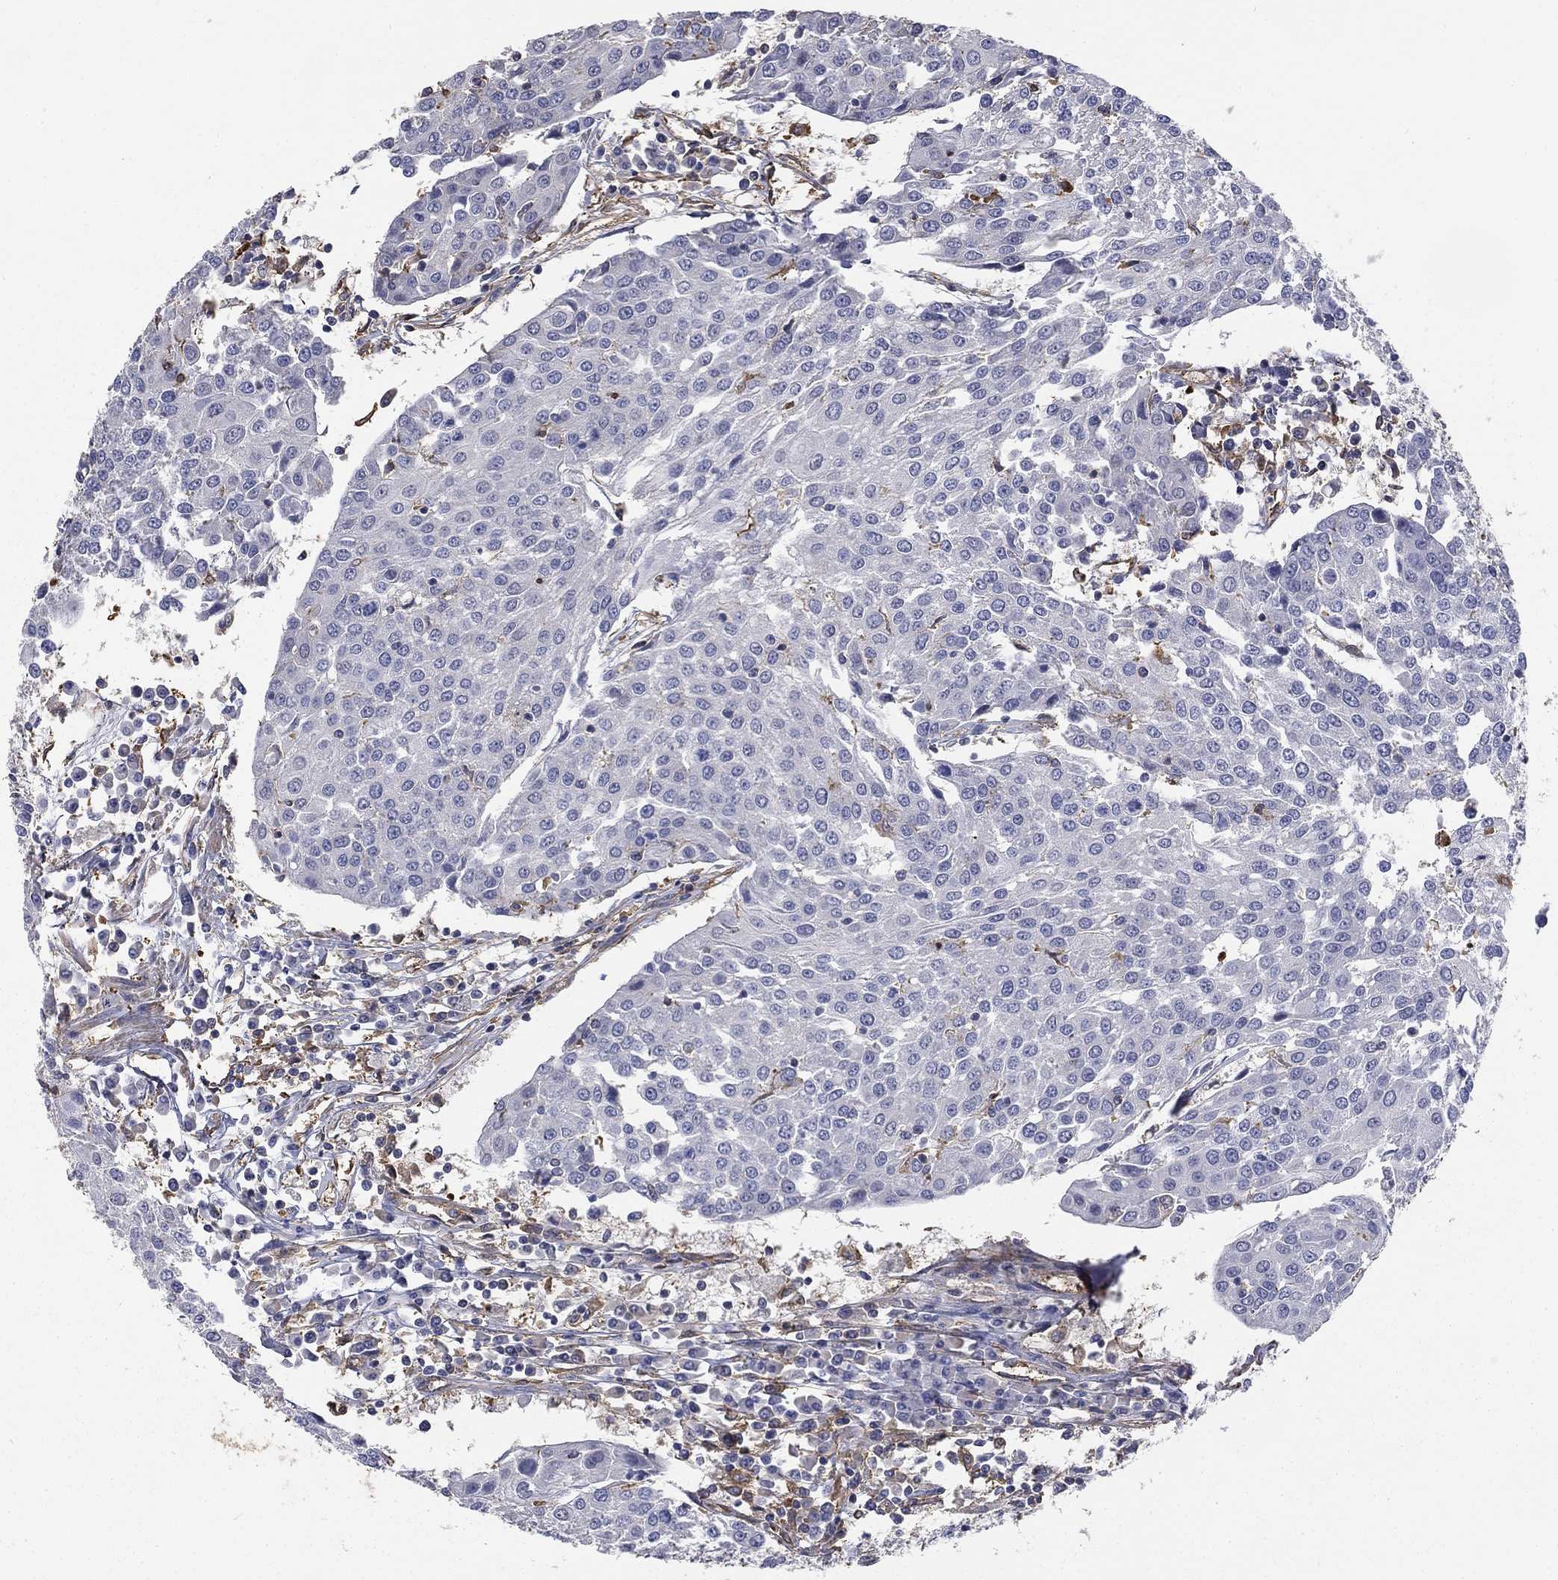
{"staining": {"intensity": "negative", "quantity": "none", "location": "none"}, "tissue": "urothelial cancer", "cell_type": "Tumor cells", "image_type": "cancer", "snomed": [{"axis": "morphology", "description": "Urothelial carcinoma, High grade"}, {"axis": "topography", "description": "Urinary bladder"}], "caption": "Urothelial carcinoma (high-grade) was stained to show a protein in brown. There is no significant expression in tumor cells.", "gene": "DPYSL2", "patient": {"sex": "female", "age": 85}}